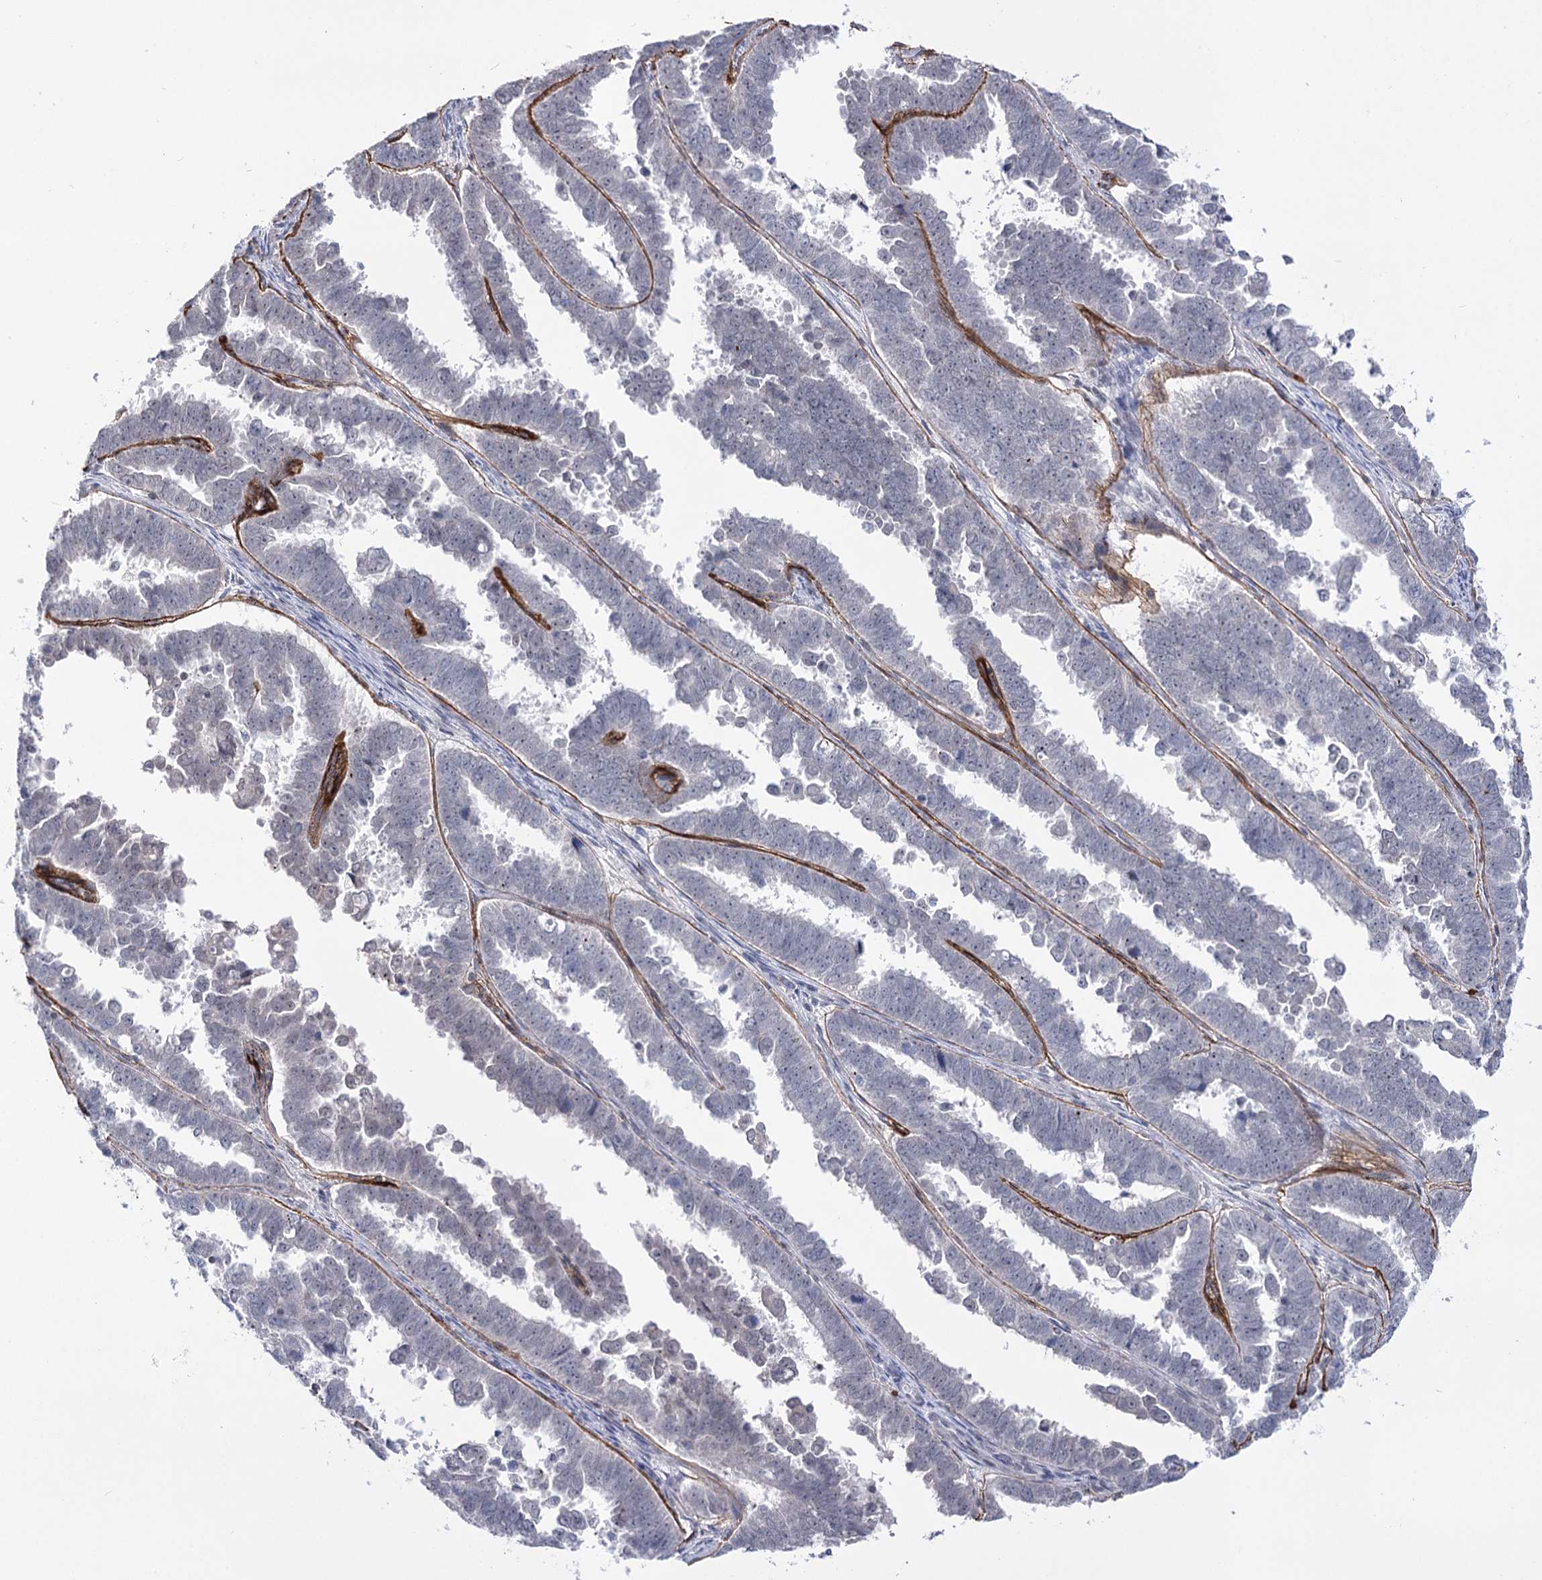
{"staining": {"intensity": "negative", "quantity": "none", "location": "none"}, "tissue": "endometrial cancer", "cell_type": "Tumor cells", "image_type": "cancer", "snomed": [{"axis": "morphology", "description": "Adenocarcinoma, NOS"}, {"axis": "topography", "description": "Endometrium"}], "caption": "A high-resolution histopathology image shows IHC staining of endometrial cancer, which reveals no significant expression in tumor cells.", "gene": "ATP10B", "patient": {"sex": "female", "age": 75}}